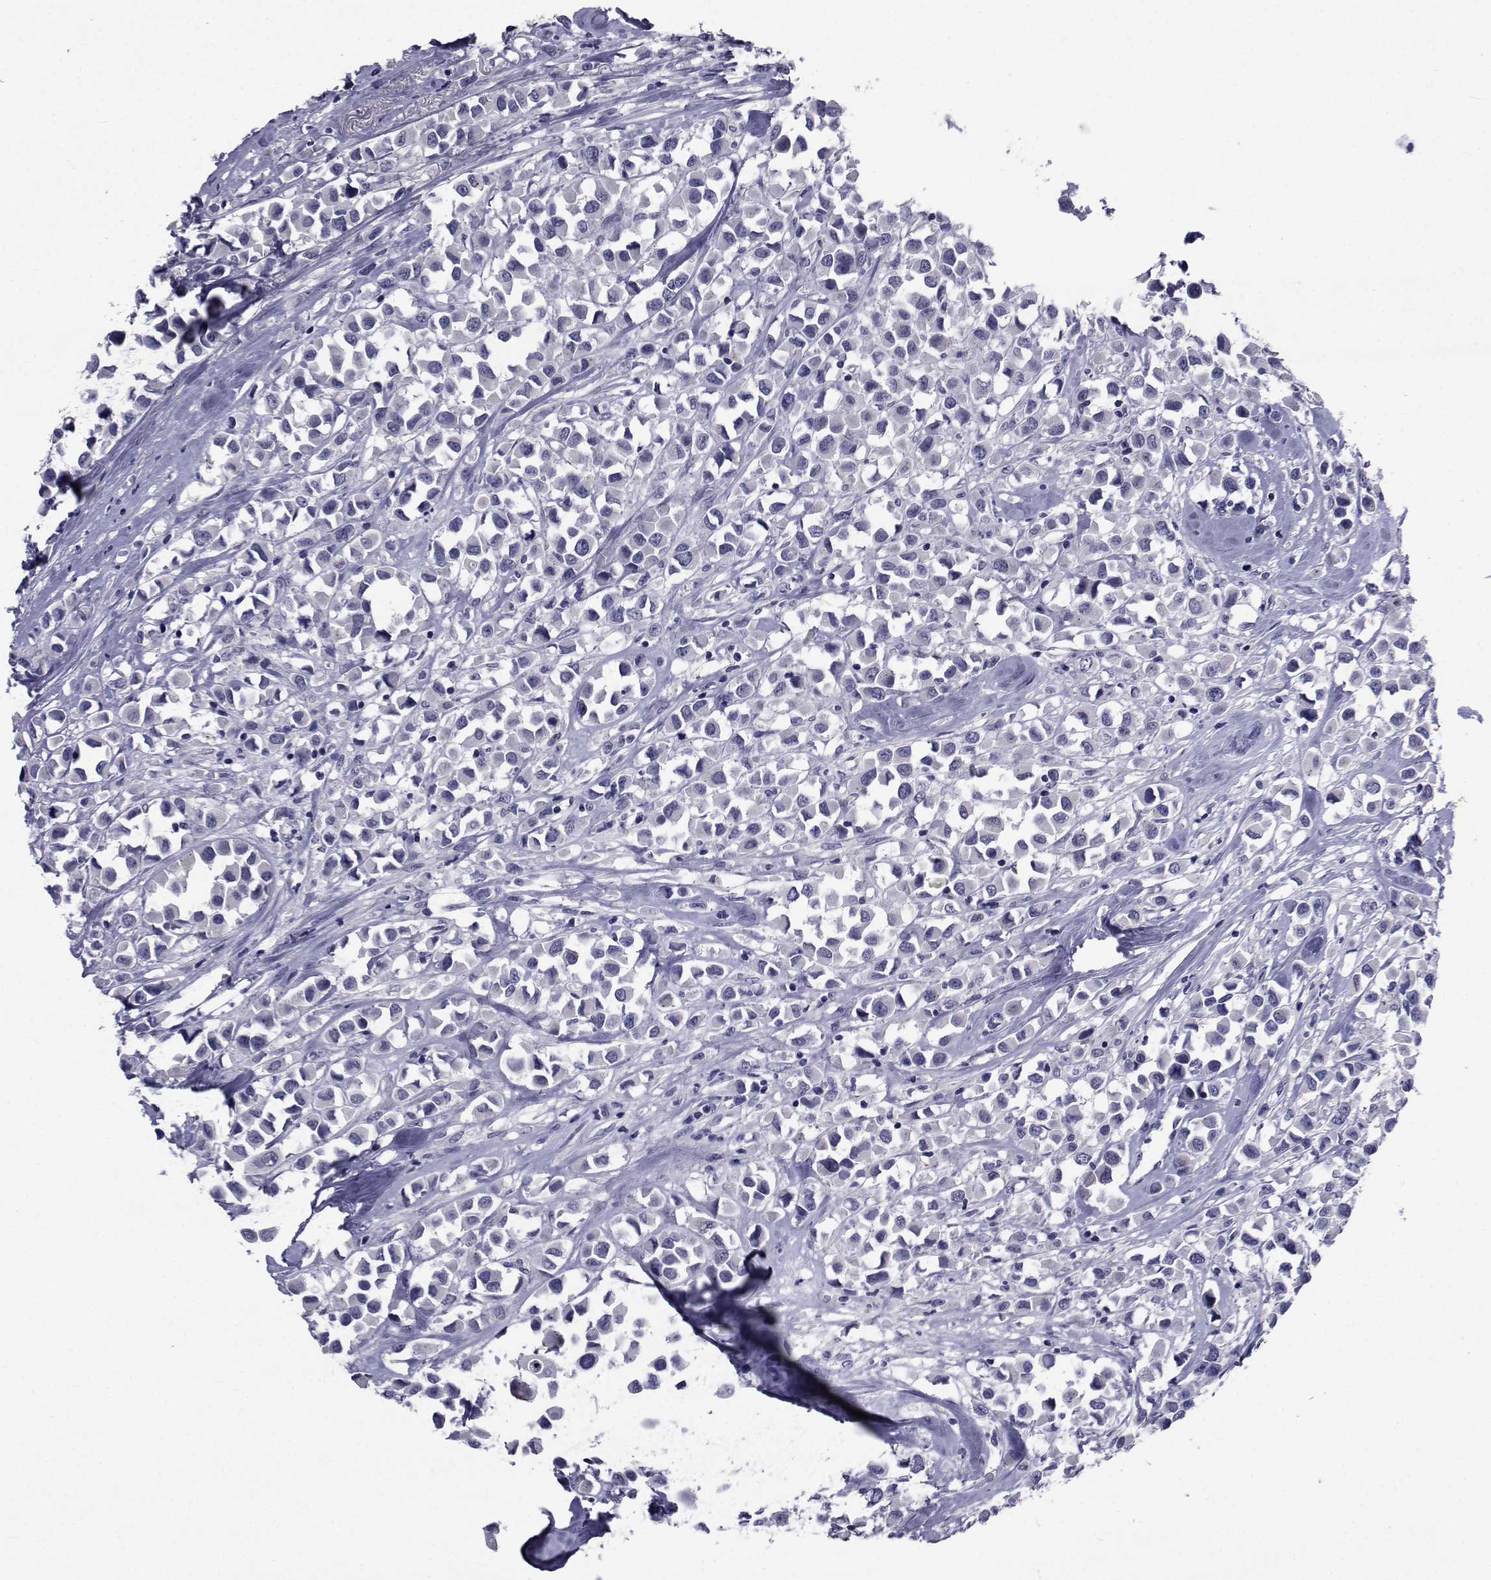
{"staining": {"intensity": "negative", "quantity": "none", "location": "none"}, "tissue": "breast cancer", "cell_type": "Tumor cells", "image_type": "cancer", "snomed": [{"axis": "morphology", "description": "Duct carcinoma"}, {"axis": "topography", "description": "Breast"}], "caption": "This is an immunohistochemistry image of human breast cancer. There is no expression in tumor cells.", "gene": "SEMA5B", "patient": {"sex": "female", "age": 61}}